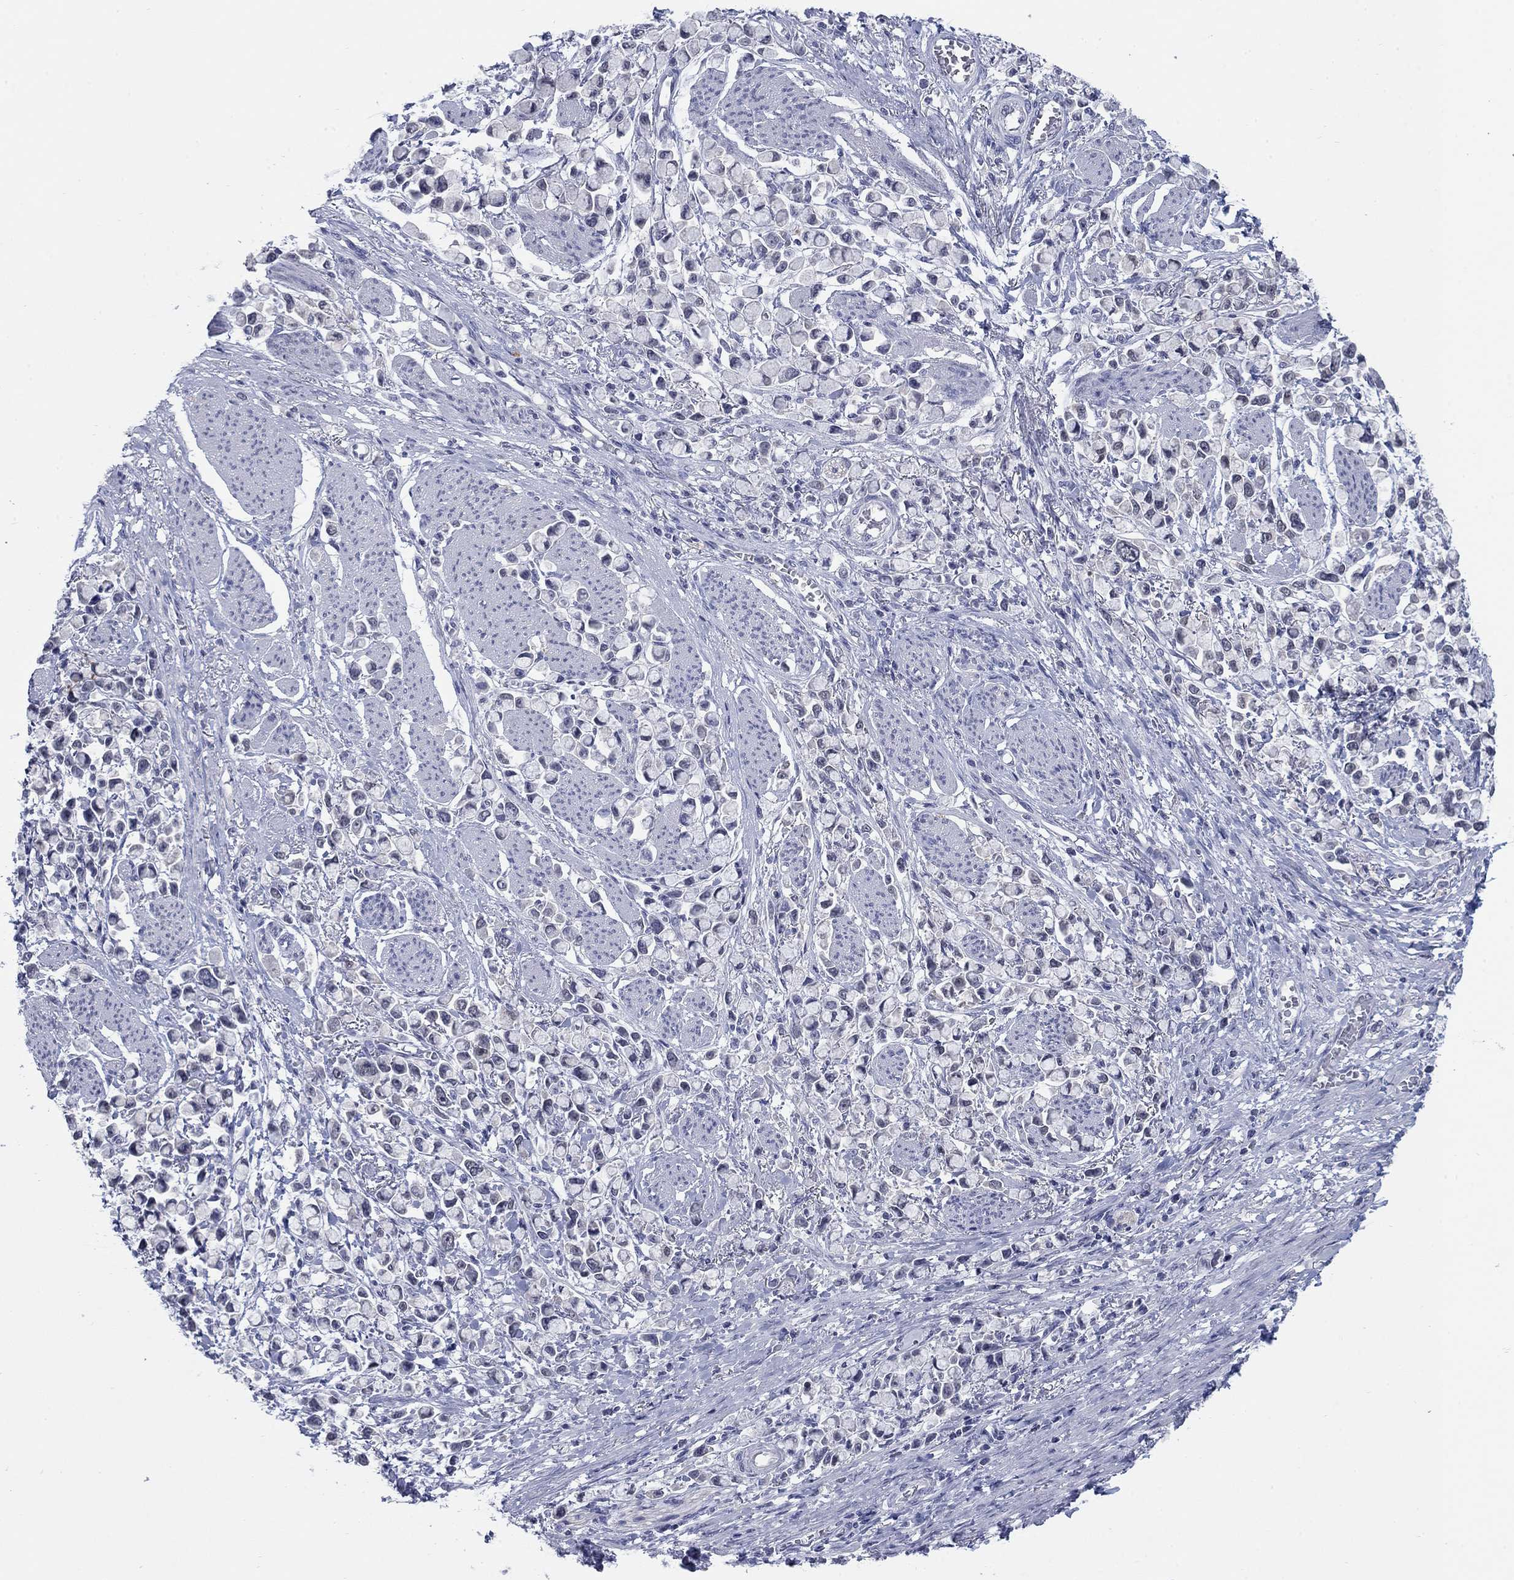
{"staining": {"intensity": "negative", "quantity": "none", "location": "none"}, "tissue": "stomach cancer", "cell_type": "Tumor cells", "image_type": "cancer", "snomed": [{"axis": "morphology", "description": "Adenocarcinoma, NOS"}, {"axis": "topography", "description": "Stomach"}], "caption": "An immunohistochemistry (IHC) image of adenocarcinoma (stomach) is shown. There is no staining in tumor cells of adenocarcinoma (stomach).", "gene": "ATP6V1G2", "patient": {"sex": "female", "age": 81}}